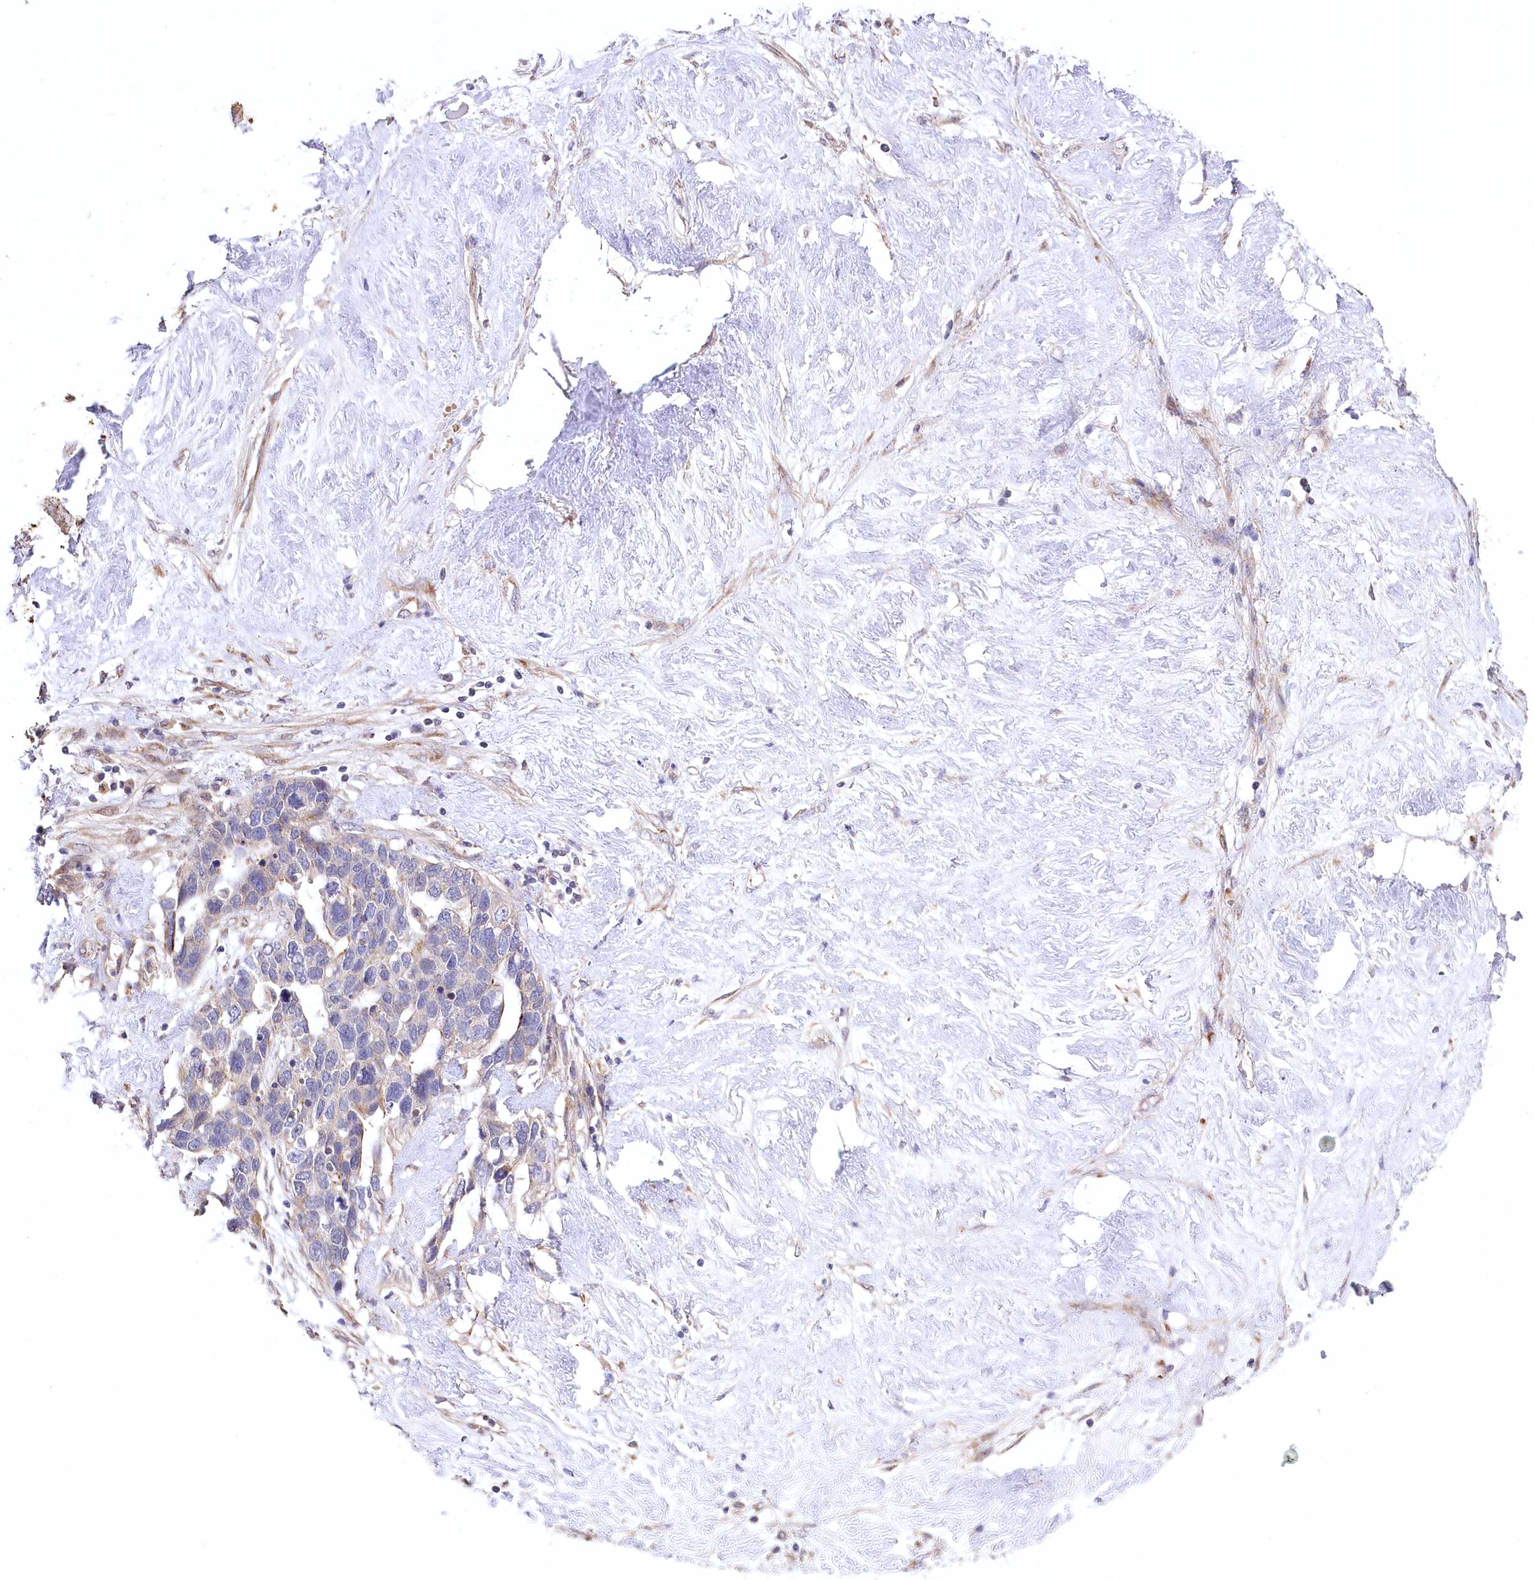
{"staining": {"intensity": "weak", "quantity": "25%-75%", "location": "cytoplasmic/membranous"}, "tissue": "ovarian cancer", "cell_type": "Tumor cells", "image_type": "cancer", "snomed": [{"axis": "morphology", "description": "Cystadenocarcinoma, serous, NOS"}, {"axis": "topography", "description": "Ovary"}], "caption": "The histopathology image displays a brown stain indicating the presence of a protein in the cytoplasmic/membranous of tumor cells in serous cystadenocarcinoma (ovarian).", "gene": "TRUB1", "patient": {"sex": "female", "age": 54}}